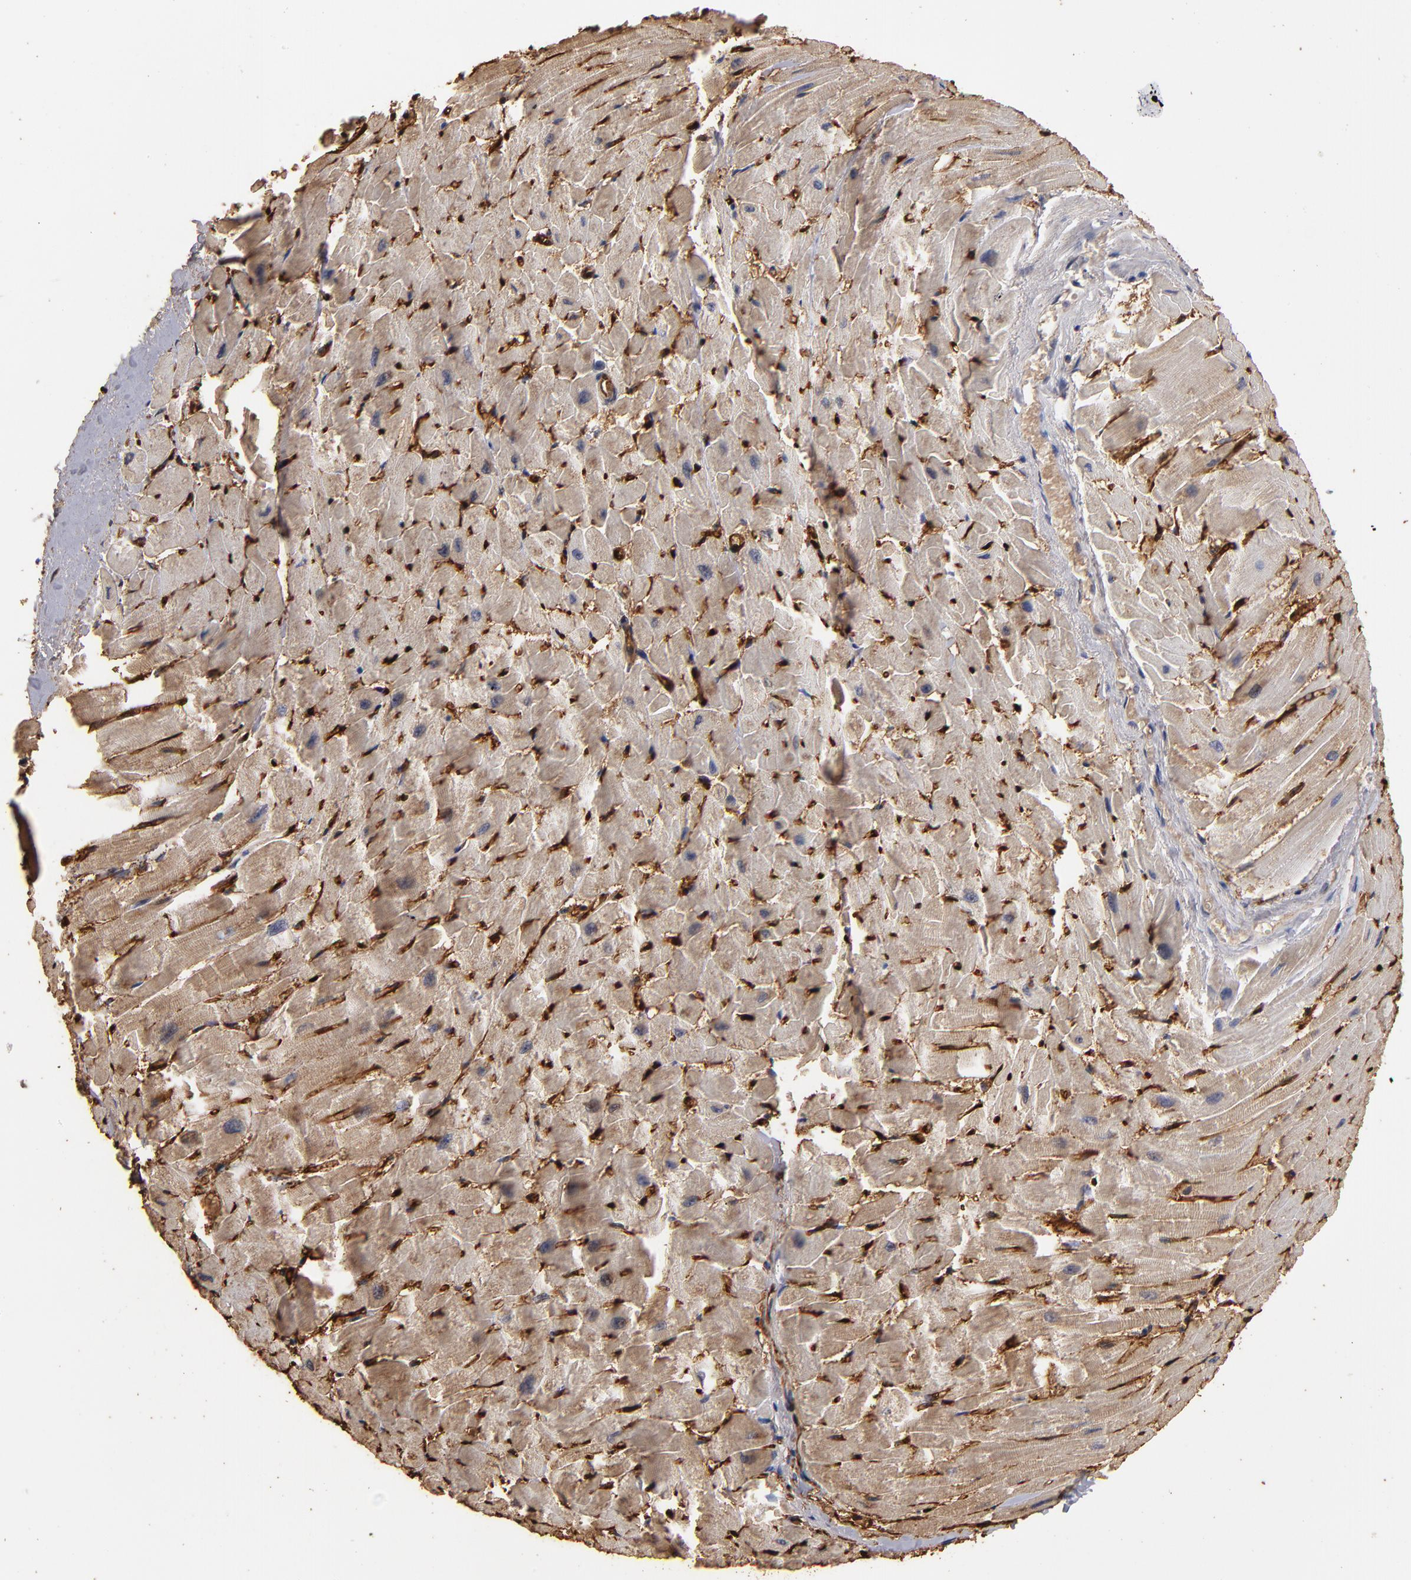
{"staining": {"intensity": "negative", "quantity": "none", "location": "none"}, "tissue": "heart muscle", "cell_type": "Cardiomyocytes", "image_type": "normal", "snomed": [{"axis": "morphology", "description": "Normal tissue, NOS"}, {"axis": "topography", "description": "Heart"}], "caption": "High power microscopy photomicrograph of an immunohistochemistry (IHC) histopathology image of normal heart muscle, revealing no significant expression in cardiomyocytes.", "gene": "FABP4", "patient": {"sex": "female", "age": 19}}